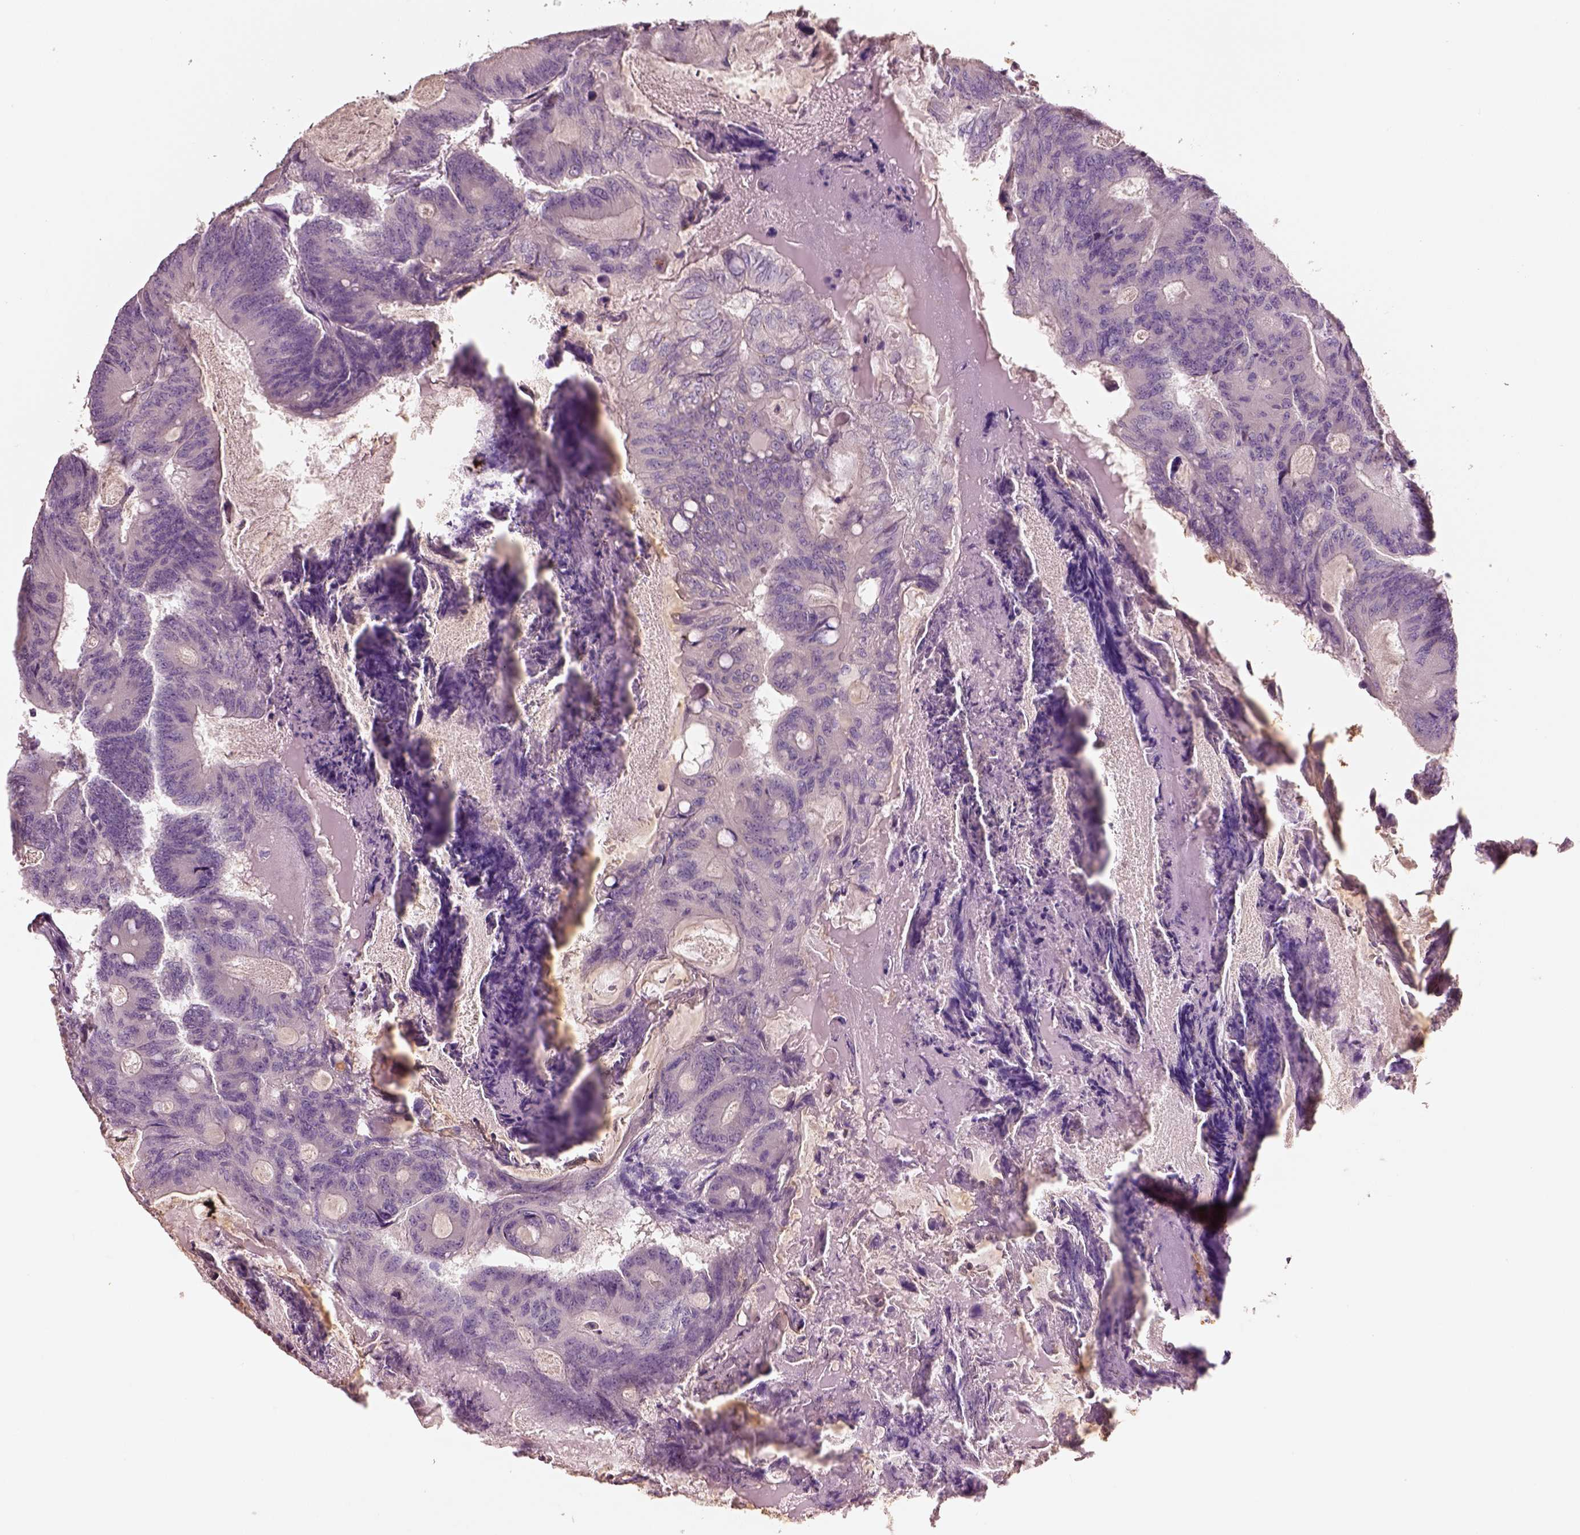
{"staining": {"intensity": "negative", "quantity": "none", "location": "none"}, "tissue": "colorectal cancer", "cell_type": "Tumor cells", "image_type": "cancer", "snomed": [{"axis": "morphology", "description": "Adenocarcinoma, NOS"}, {"axis": "topography", "description": "Colon"}], "caption": "This is an IHC micrograph of colorectal cancer (adenocarcinoma). There is no positivity in tumor cells.", "gene": "ELSPBP1", "patient": {"sex": "female", "age": 70}}